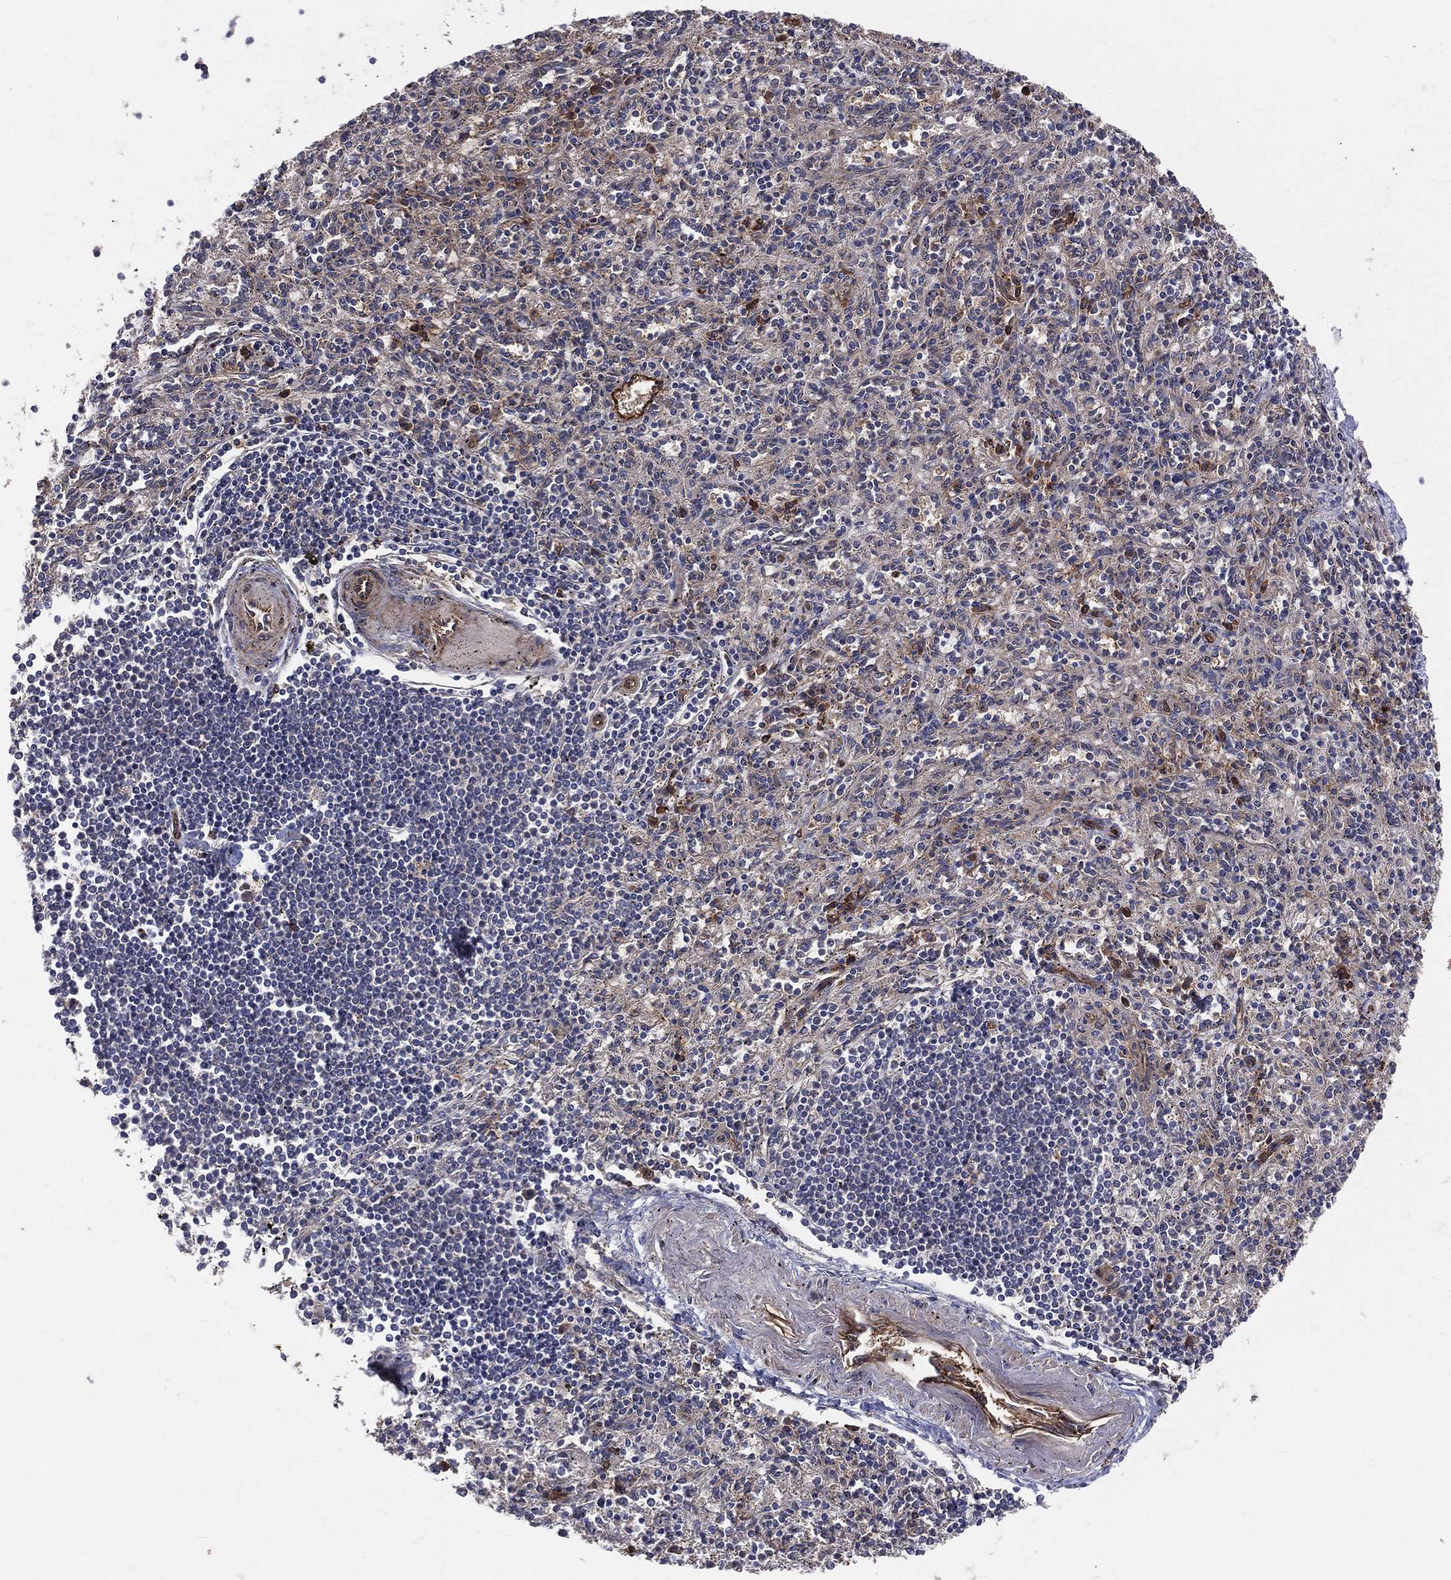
{"staining": {"intensity": "negative", "quantity": "none", "location": "none"}, "tissue": "spleen", "cell_type": "Cells in red pulp", "image_type": "normal", "snomed": [{"axis": "morphology", "description": "Normal tissue, NOS"}, {"axis": "topography", "description": "Spleen"}], "caption": "DAB immunohistochemical staining of unremarkable human spleen displays no significant expression in cells in red pulp.", "gene": "ENTPD1", "patient": {"sex": "male", "age": 69}}